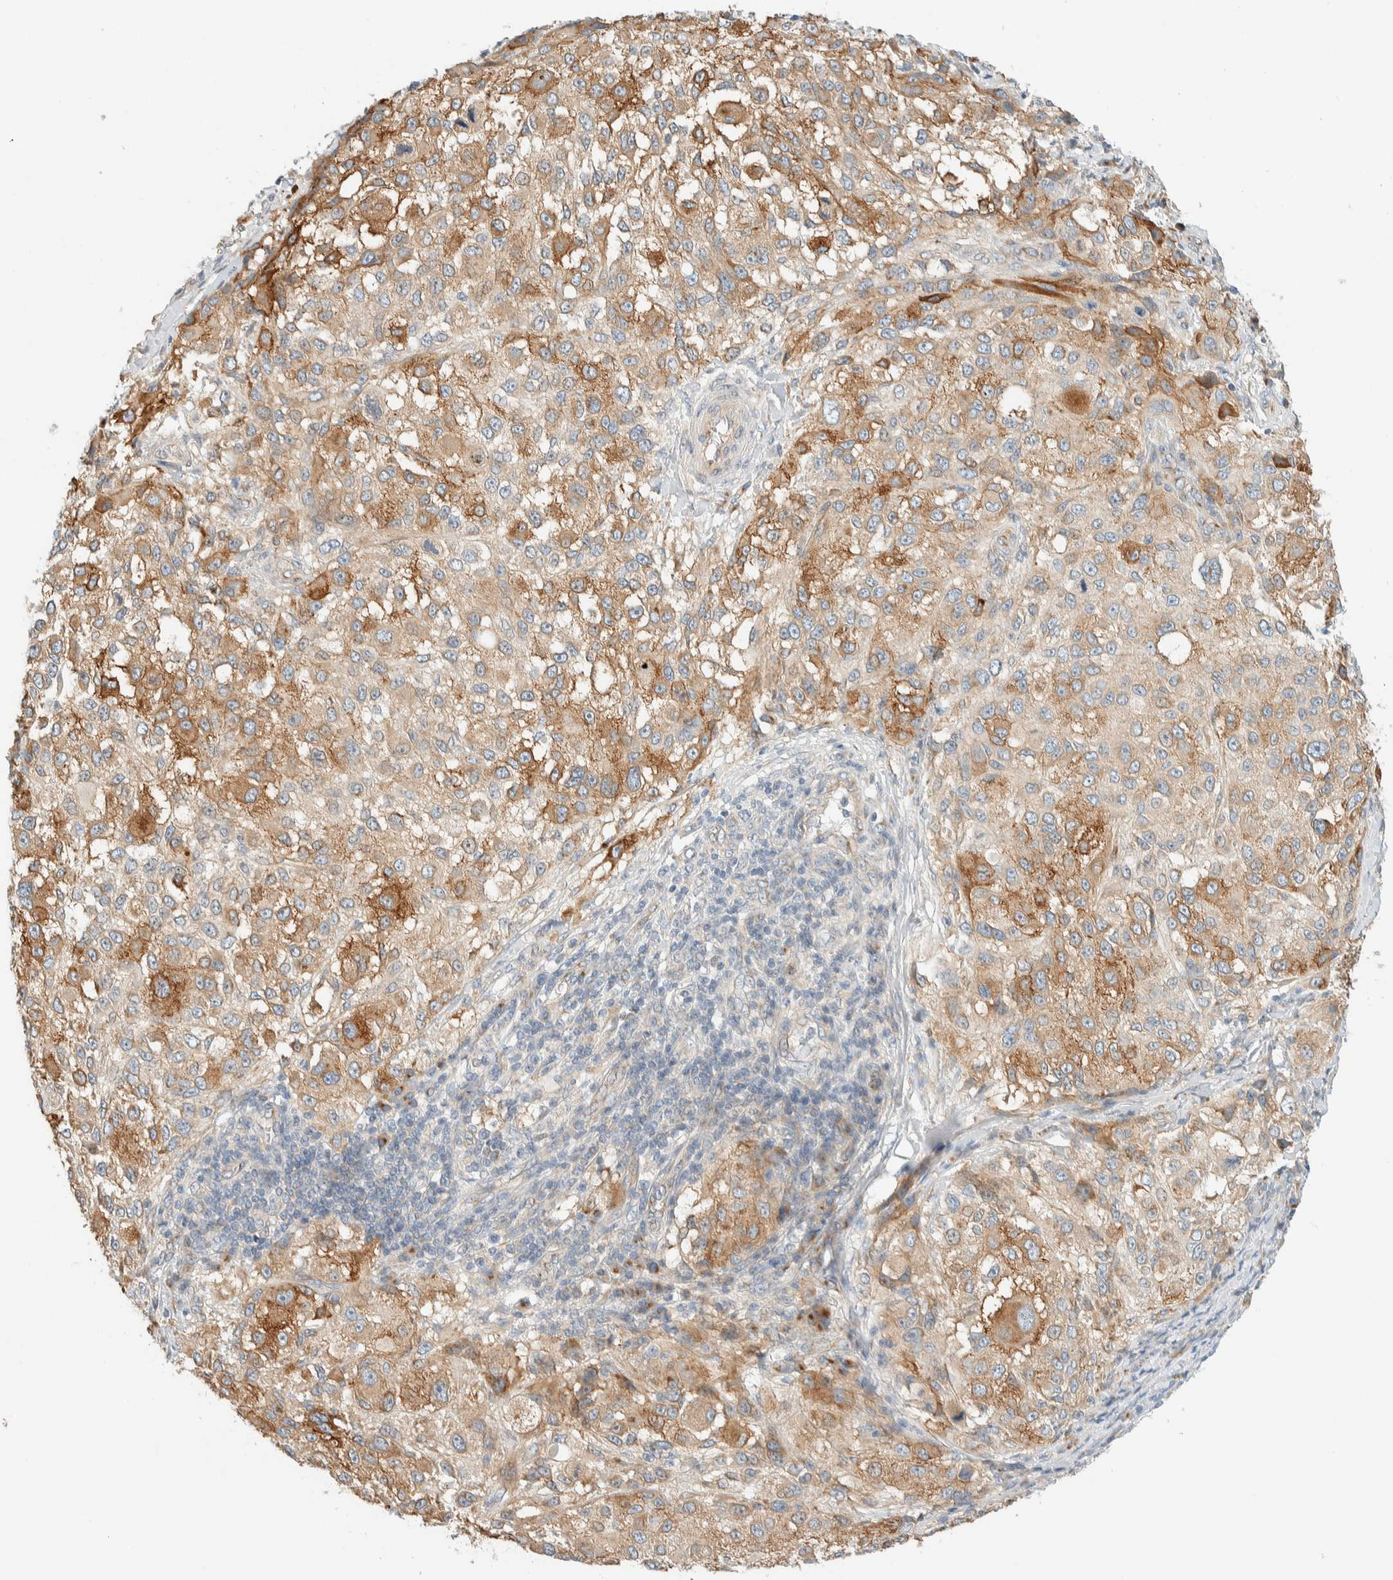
{"staining": {"intensity": "moderate", "quantity": ">75%", "location": "cytoplasmic/membranous"}, "tissue": "melanoma", "cell_type": "Tumor cells", "image_type": "cancer", "snomed": [{"axis": "morphology", "description": "Necrosis, NOS"}, {"axis": "morphology", "description": "Malignant melanoma, NOS"}, {"axis": "topography", "description": "Skin"}], "caption": "An immunohistochemistry micrograph of neoplastic tissue is shown. Protein staining in brown highlights moderate cytoplasmic/membranous positivity in melanoma within tumor cells. (DAB = brown stain, brightfield microscopy at high magnification).", "gene": "TMEM184B", "patient": {"sex": "female", "age": 87}}